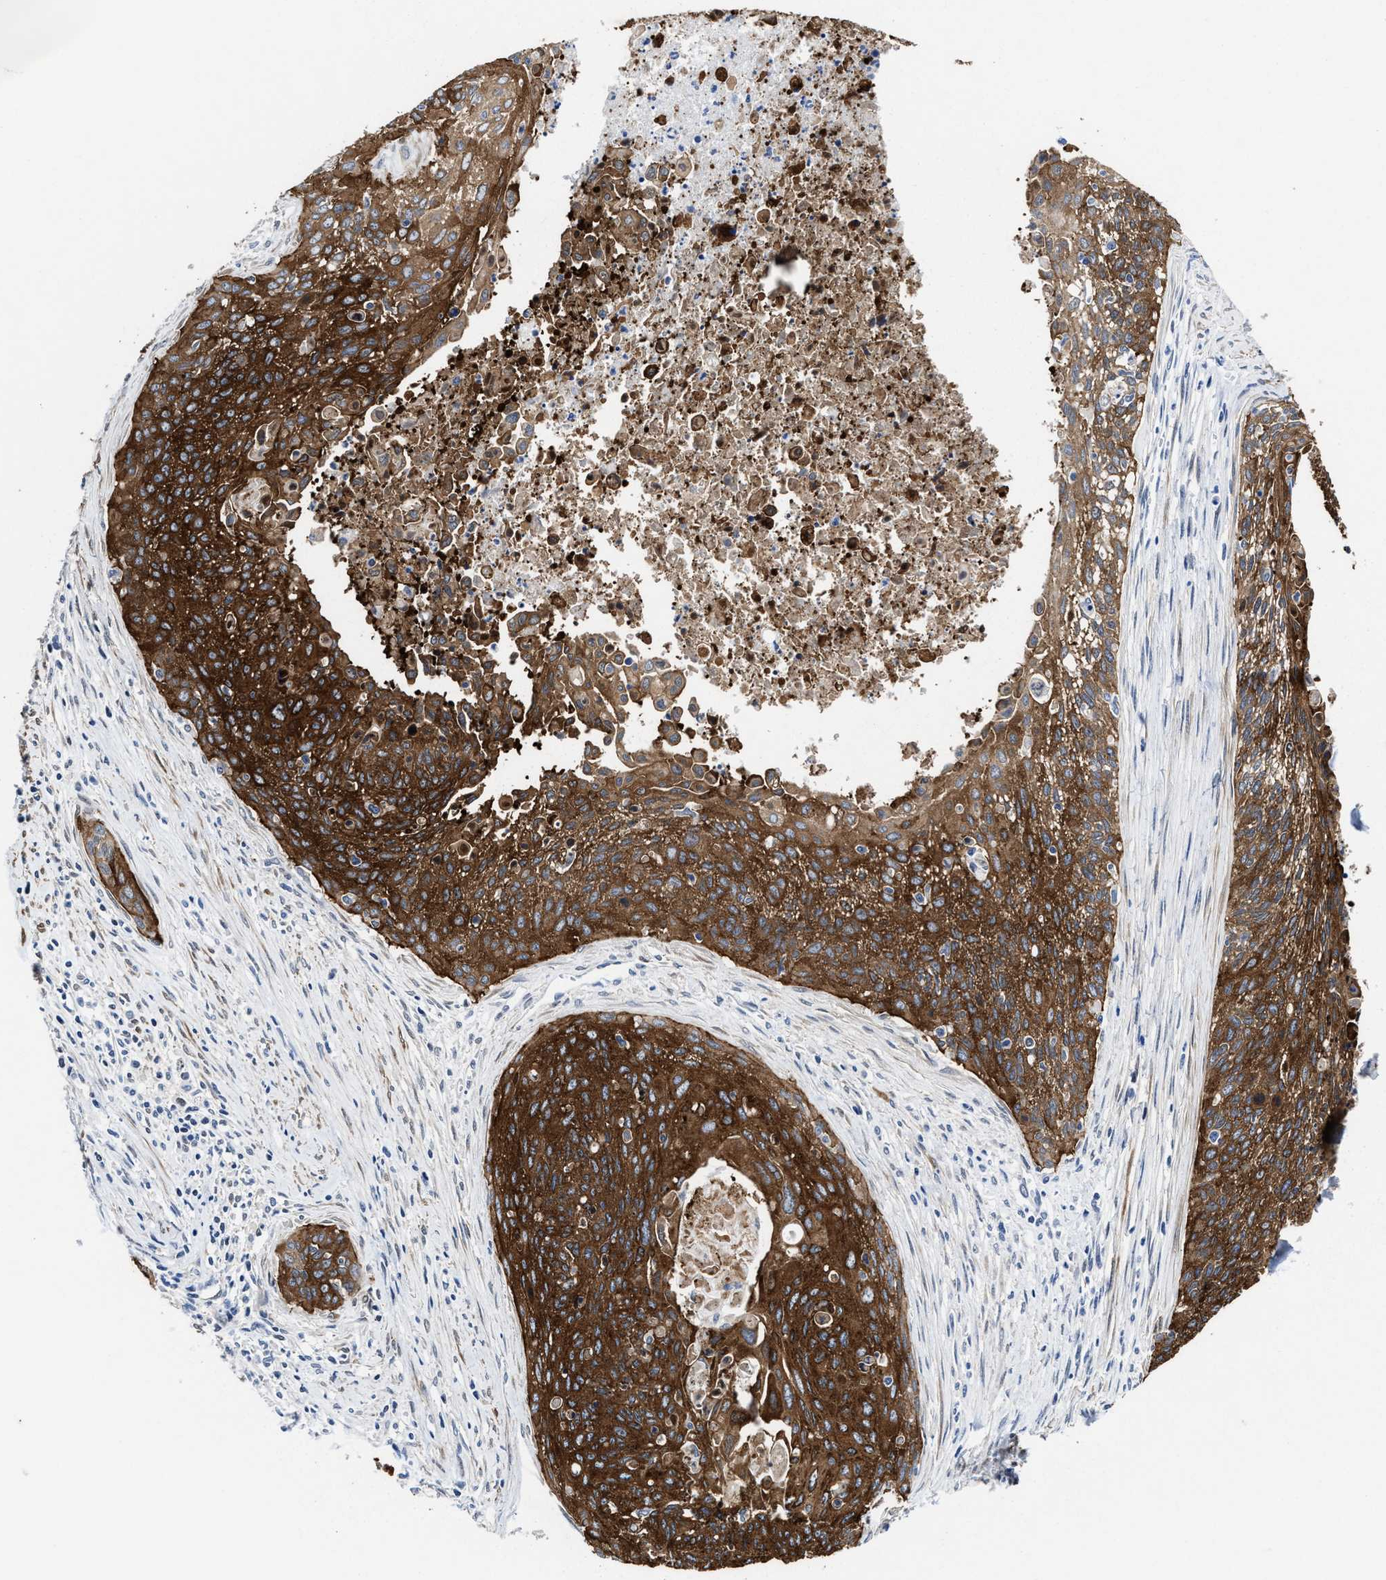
{"staining": {"intensity": "strong", "quantity": ">75%", "location": "cytoplasmic/membranous"}, "tissue": "cervical cancer", "cell_type": "Tumor cells", "image_type": "cancer", "snomed": [{"axis": "morphology", "description": "Squamous cell carcinoma, NOS"}, {"axis": "topography", "description": "Cervix"}], "caption": "About >75% of tumor cells in cervical cancer (squamous cell carcinoma) demonstrate strong cytoplasmic/membranous protein staining as visualized by brown immunohistochemical staining.", "gene": "KIF12", "patient": {"sex": "female", "age": 55}}